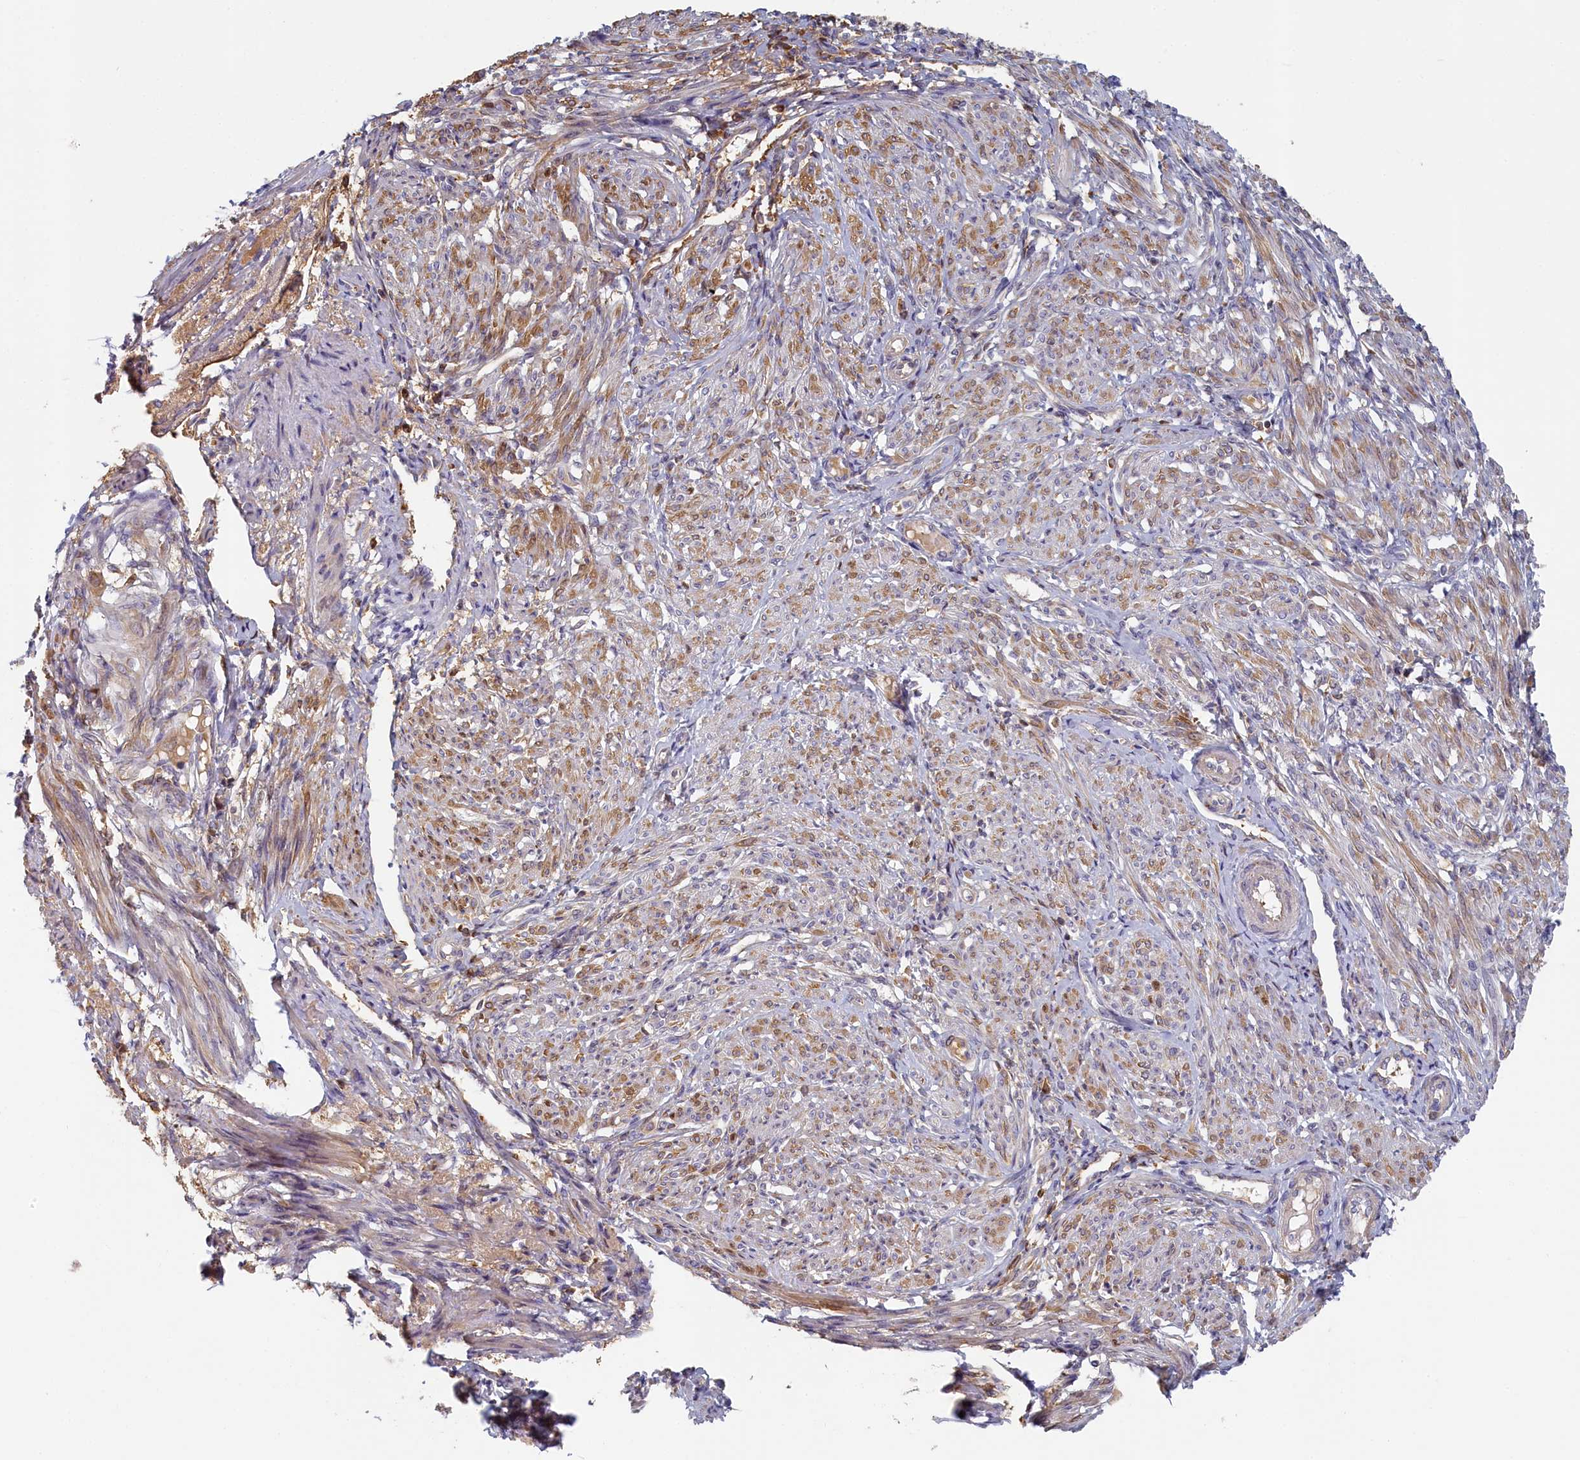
{"staining": {"intensity": "weak", "quantity": "25%-75%", "location": "cytoplasmic/membranous"}, "tissue": "smooth muscle", "cell_type": "Smooth muscle cells", "image_type": "normal", "snomed": [{"axis": "morphology", "description": "Normal tissue, NOS"}, {"axis": "topography", "description": "Smooth muscle"}], "caption": "DAB (3,3'-diaminobenzidine) immunohistochemical staining of benign human smooth muscle demonstrates weak cytoplasmic/membranous protein staining in approximately 25%-75% of smooth muscle cells. The staining was performed using DAB (3,3'-diaminobenzidine) to visualize the protein expression in brown, while the nuclei were stained in blue with hematoxylin (Magnification: 20x).", "gene": "STX16", "patient": {"sex": "female", "age": 39}}